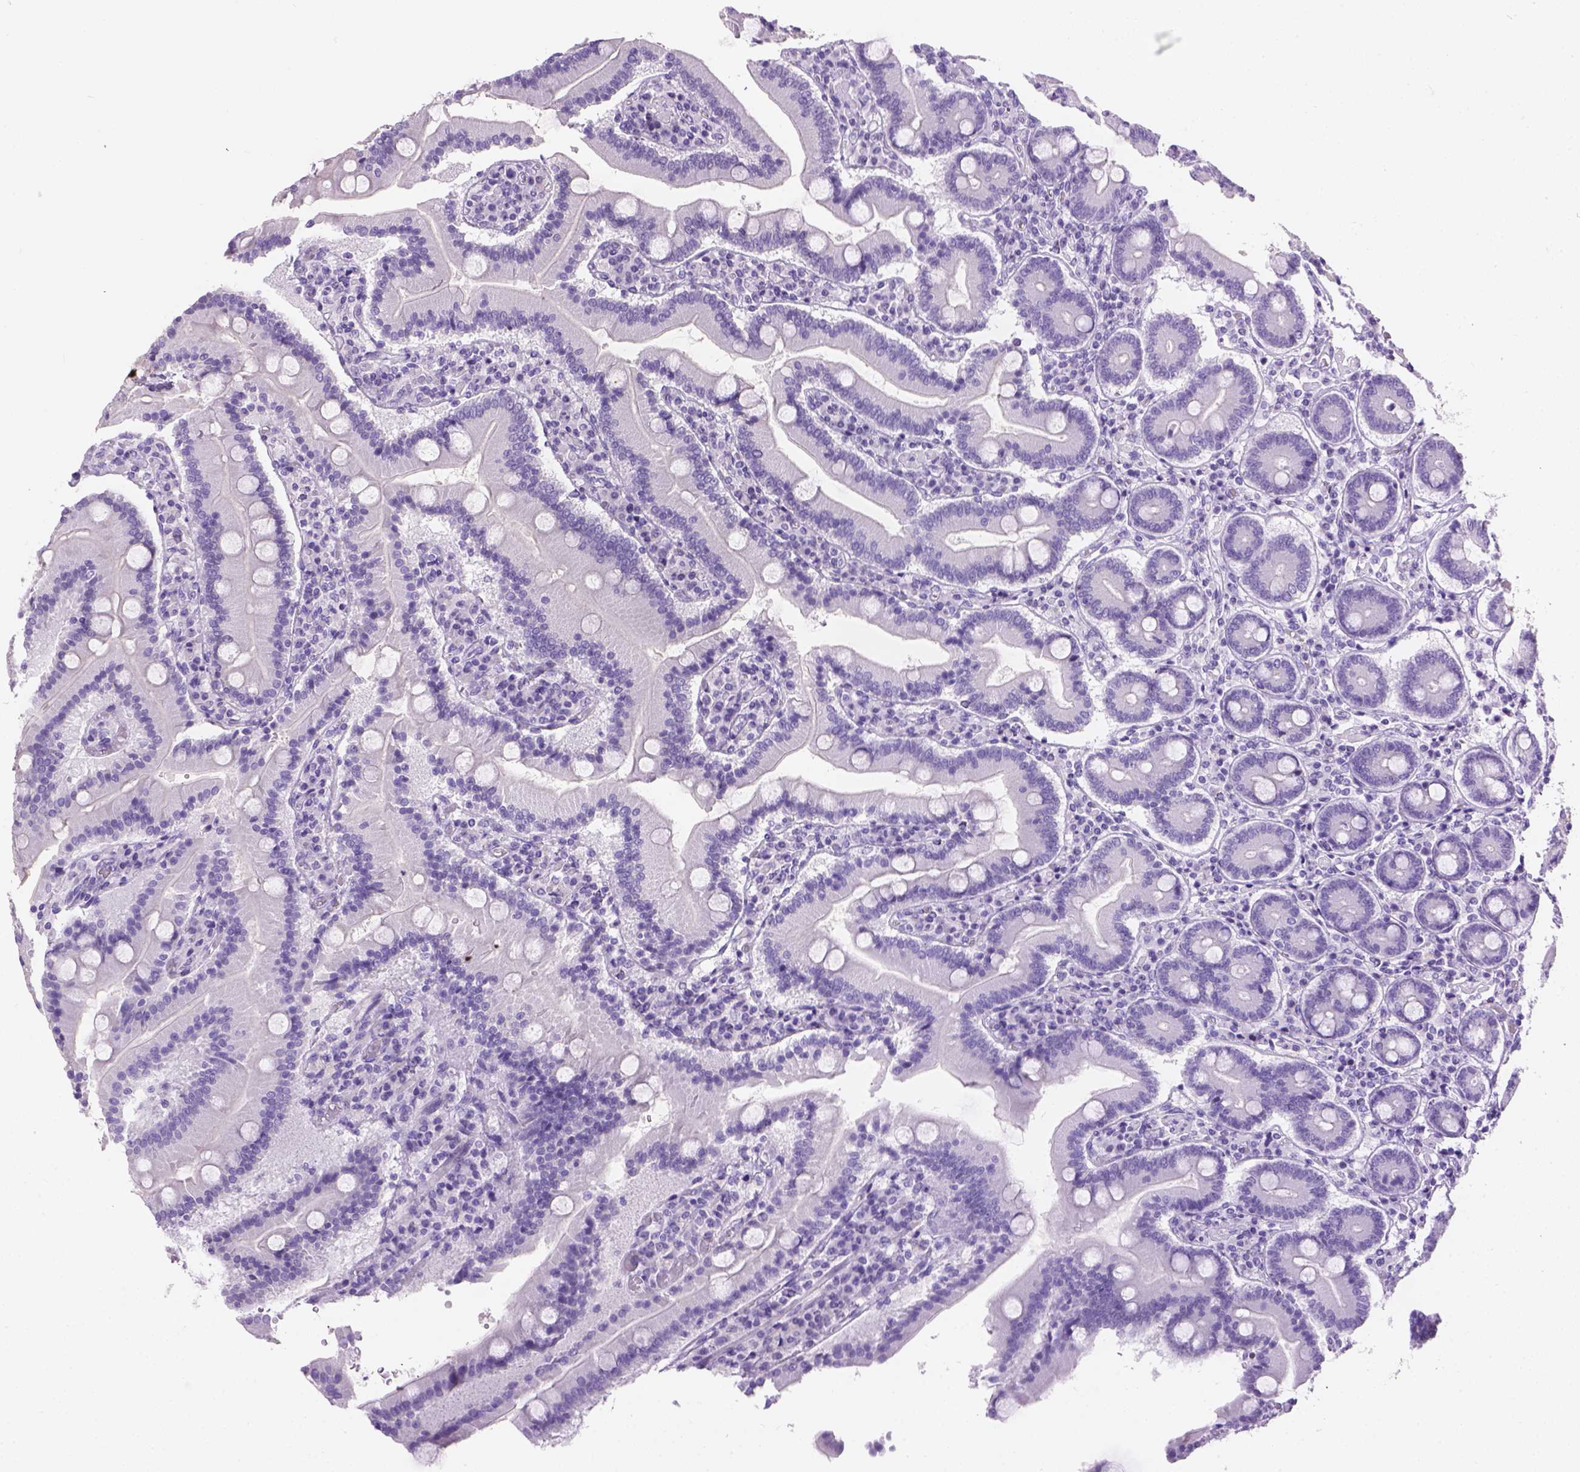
{"staining": {"intensity": "negative", "quantity": "none", "location": "none"}, "tissue": "duodenum", "cell_type": "Glandular cells", "image_type": "normal", "snomed": [{"axis": "morphology", "description": "Normal tissue, NOS"}, {"axis": "topography", "description": "Duodenum"}], "caption": "Glandular cells are negative for protein expression in unremarkable human duodenum. (Stains: DAB (3,3'-diaminobenzidine) immunohistochemistry with hematoxylin counter stain, Microscopy: brightfield microscopy at high magnification).", "gene": "TMEM38A", "patient": {"sex": "female", "age": 62}}